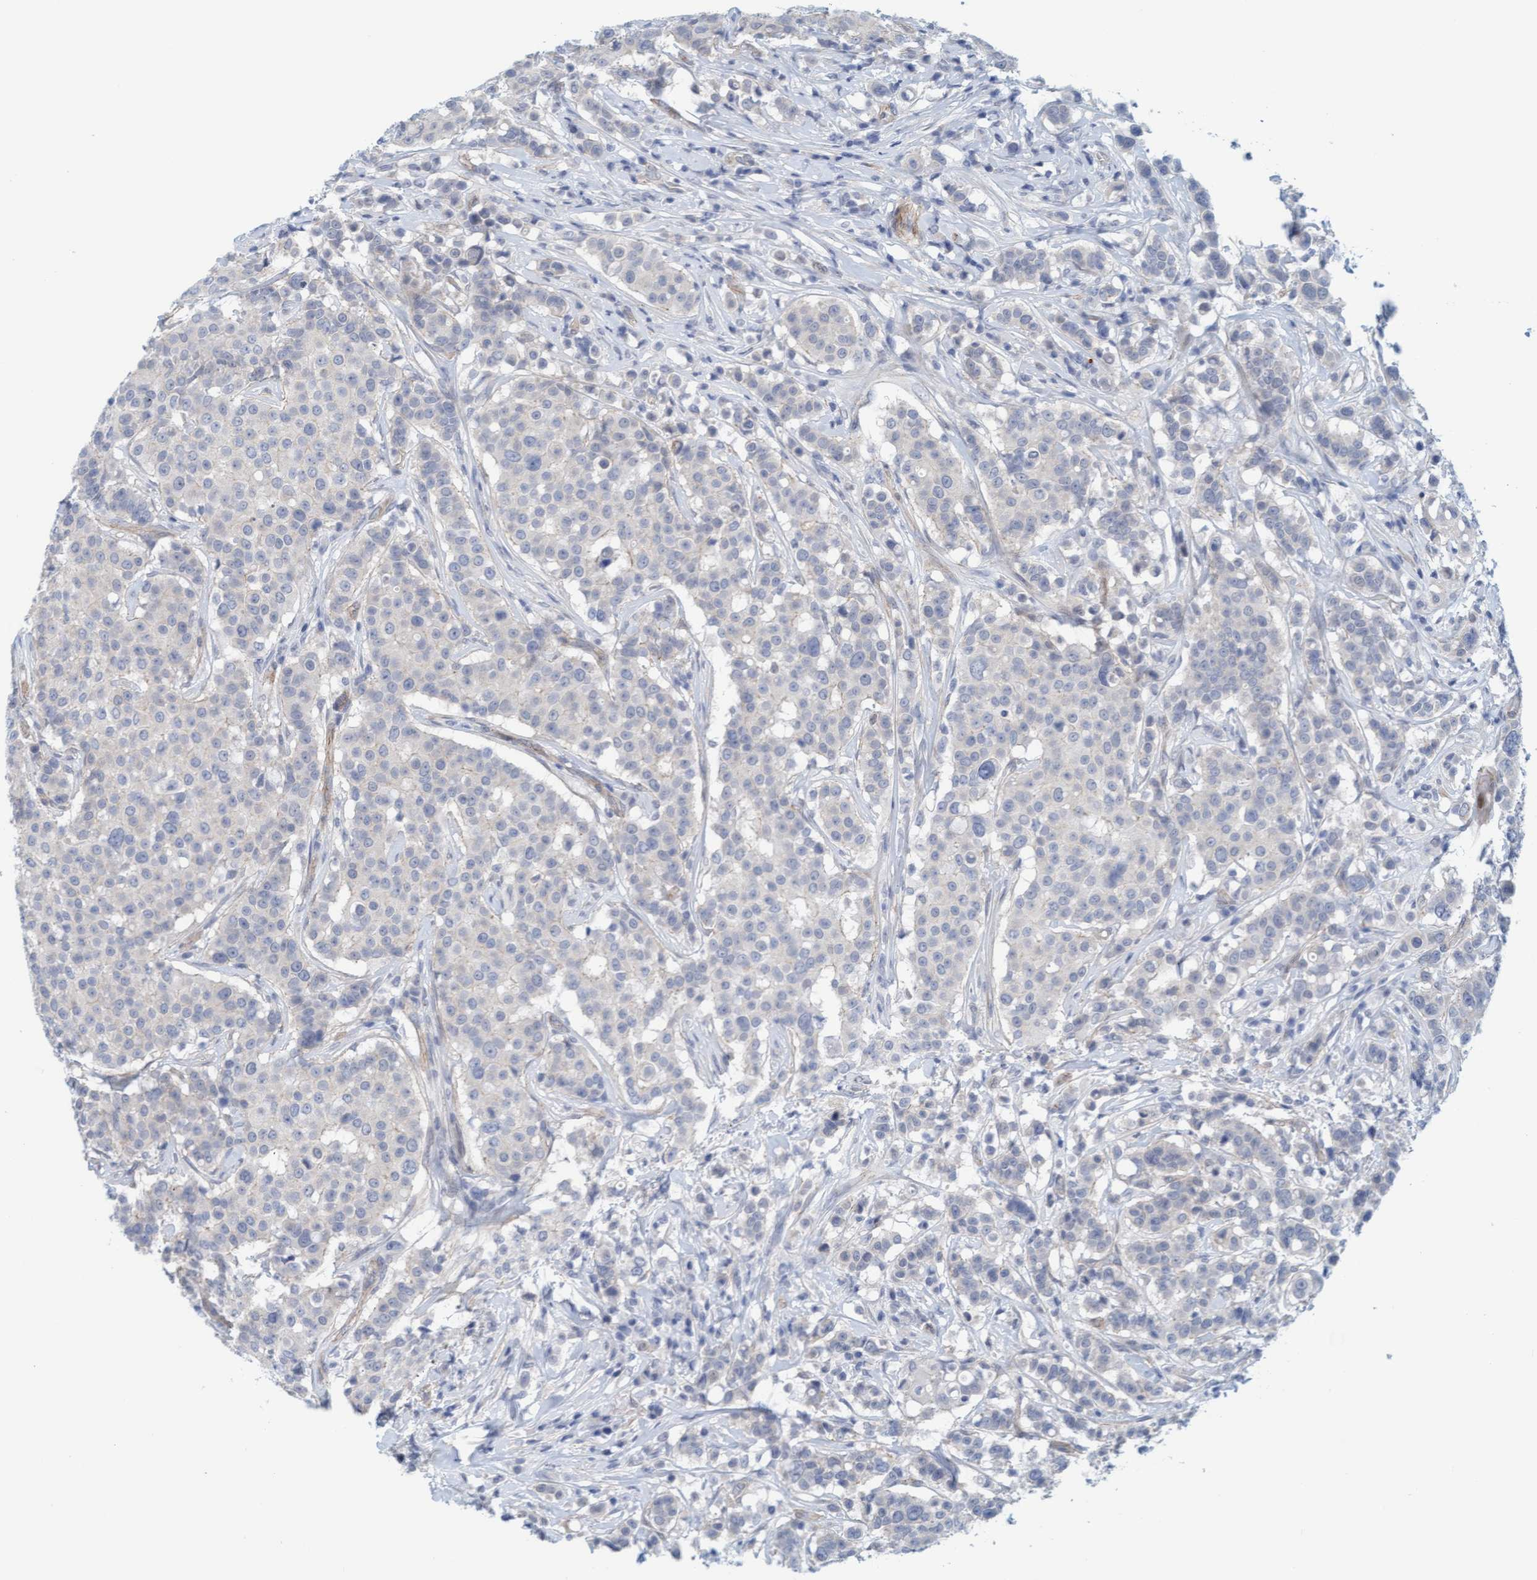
{"staining": {"intensity": "weak", "quantity": "<25%", "location": "cytoplasmic/membranous"}, "tissue": "breast cancer", "cell_type": "Tumor cells", "image_type": "cancer", "snomed": [{"axis": "morphology", "description": "Duct carcinoma"}, {"axis": "topography", "description": "Breast"}], "caption": "Human breast cancer (invasive ductal carcinoma) stained for a protein using immunohistochemistry reveals no positivity in tumor cells.", "gene": "KRBA2", "patient": {"sex": "female", "age": 27}}